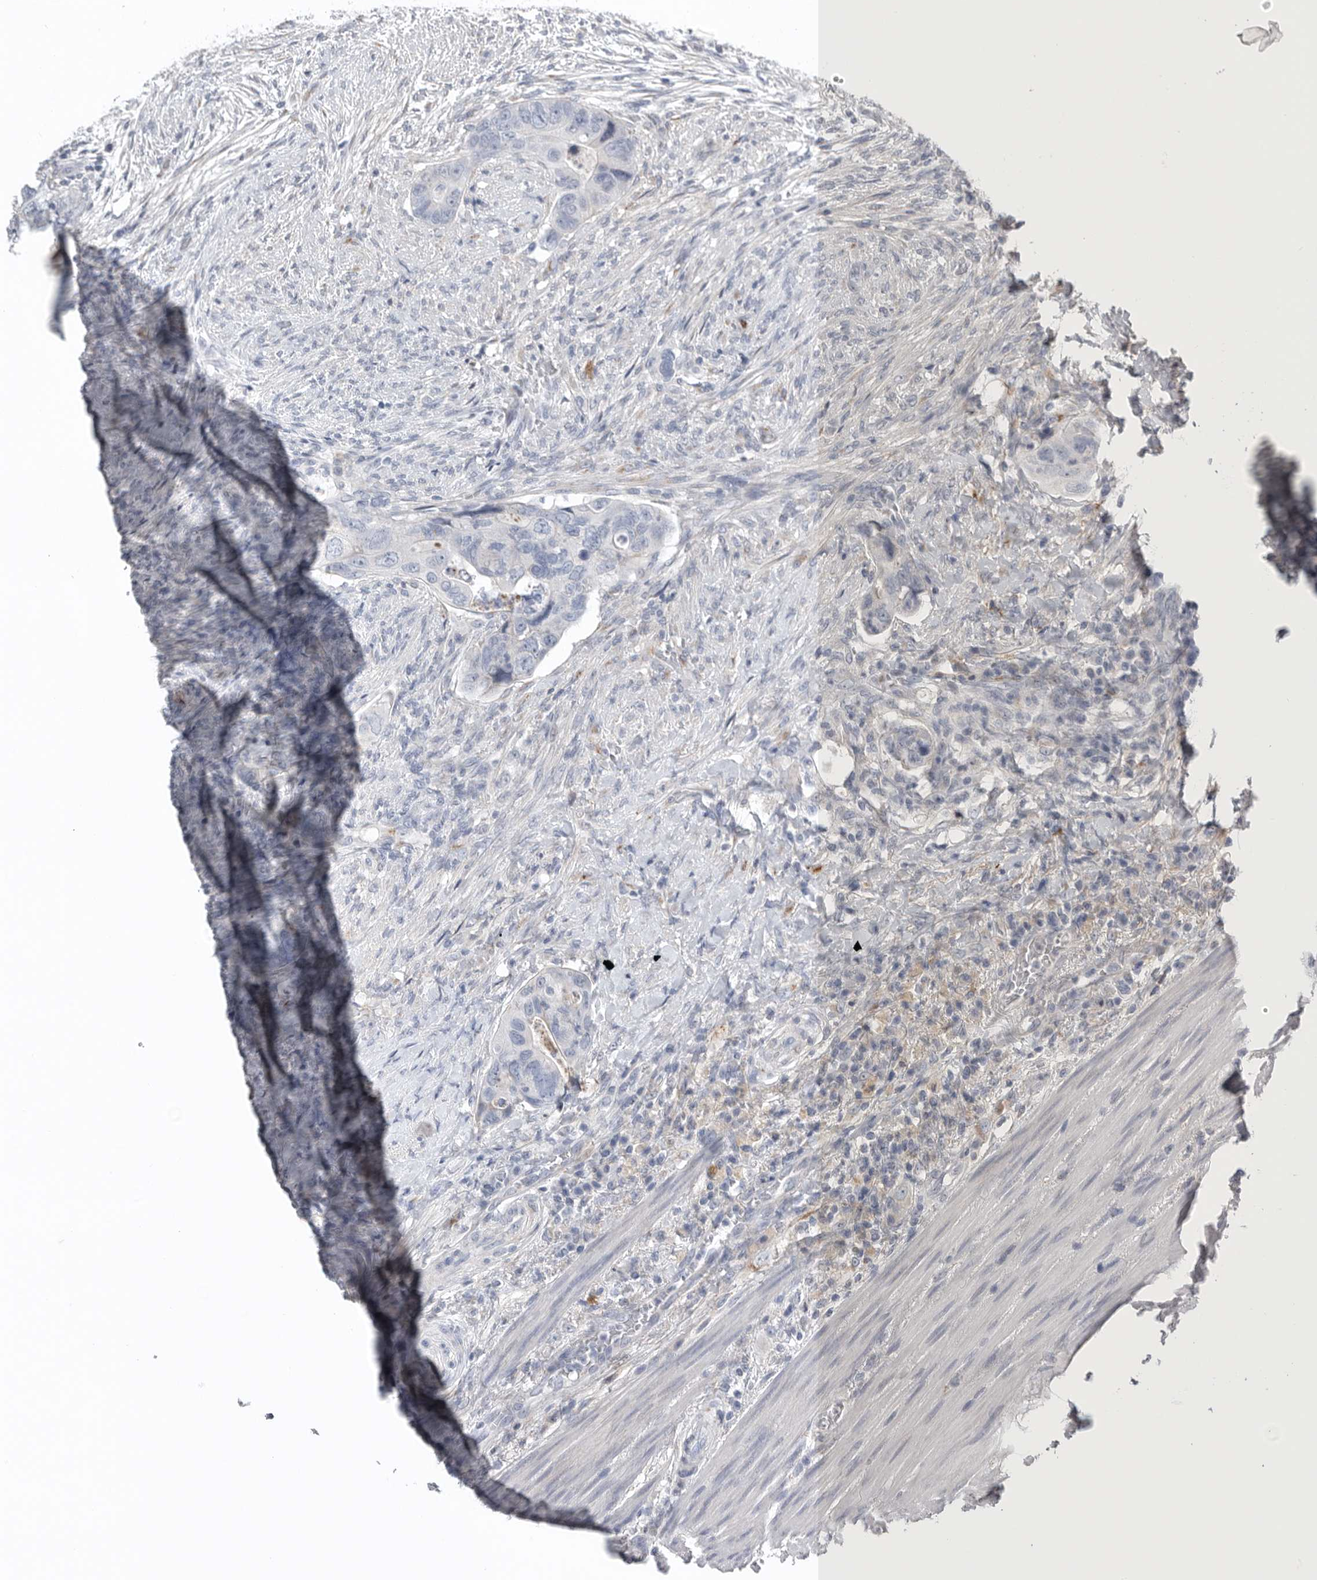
{"staining": {"intensity": "negative", "quantity": "none", "location": "none"}, "tissue": "colorectal cancer", "cell_type": "Tumor cells", "image_type": "cancer", "snomed": [{"axis": "morphology", "description": "Adenocarcinoma, NOS"}, {"axis": "topography", "description": "Rectum"}], "caption": "A photomicrograph of human colorectal cancer (adenocarcinoma) is negative for staining in tumor cells.", "gene": "TIMP1", "patient": {"sex": "male", "age": 63}}